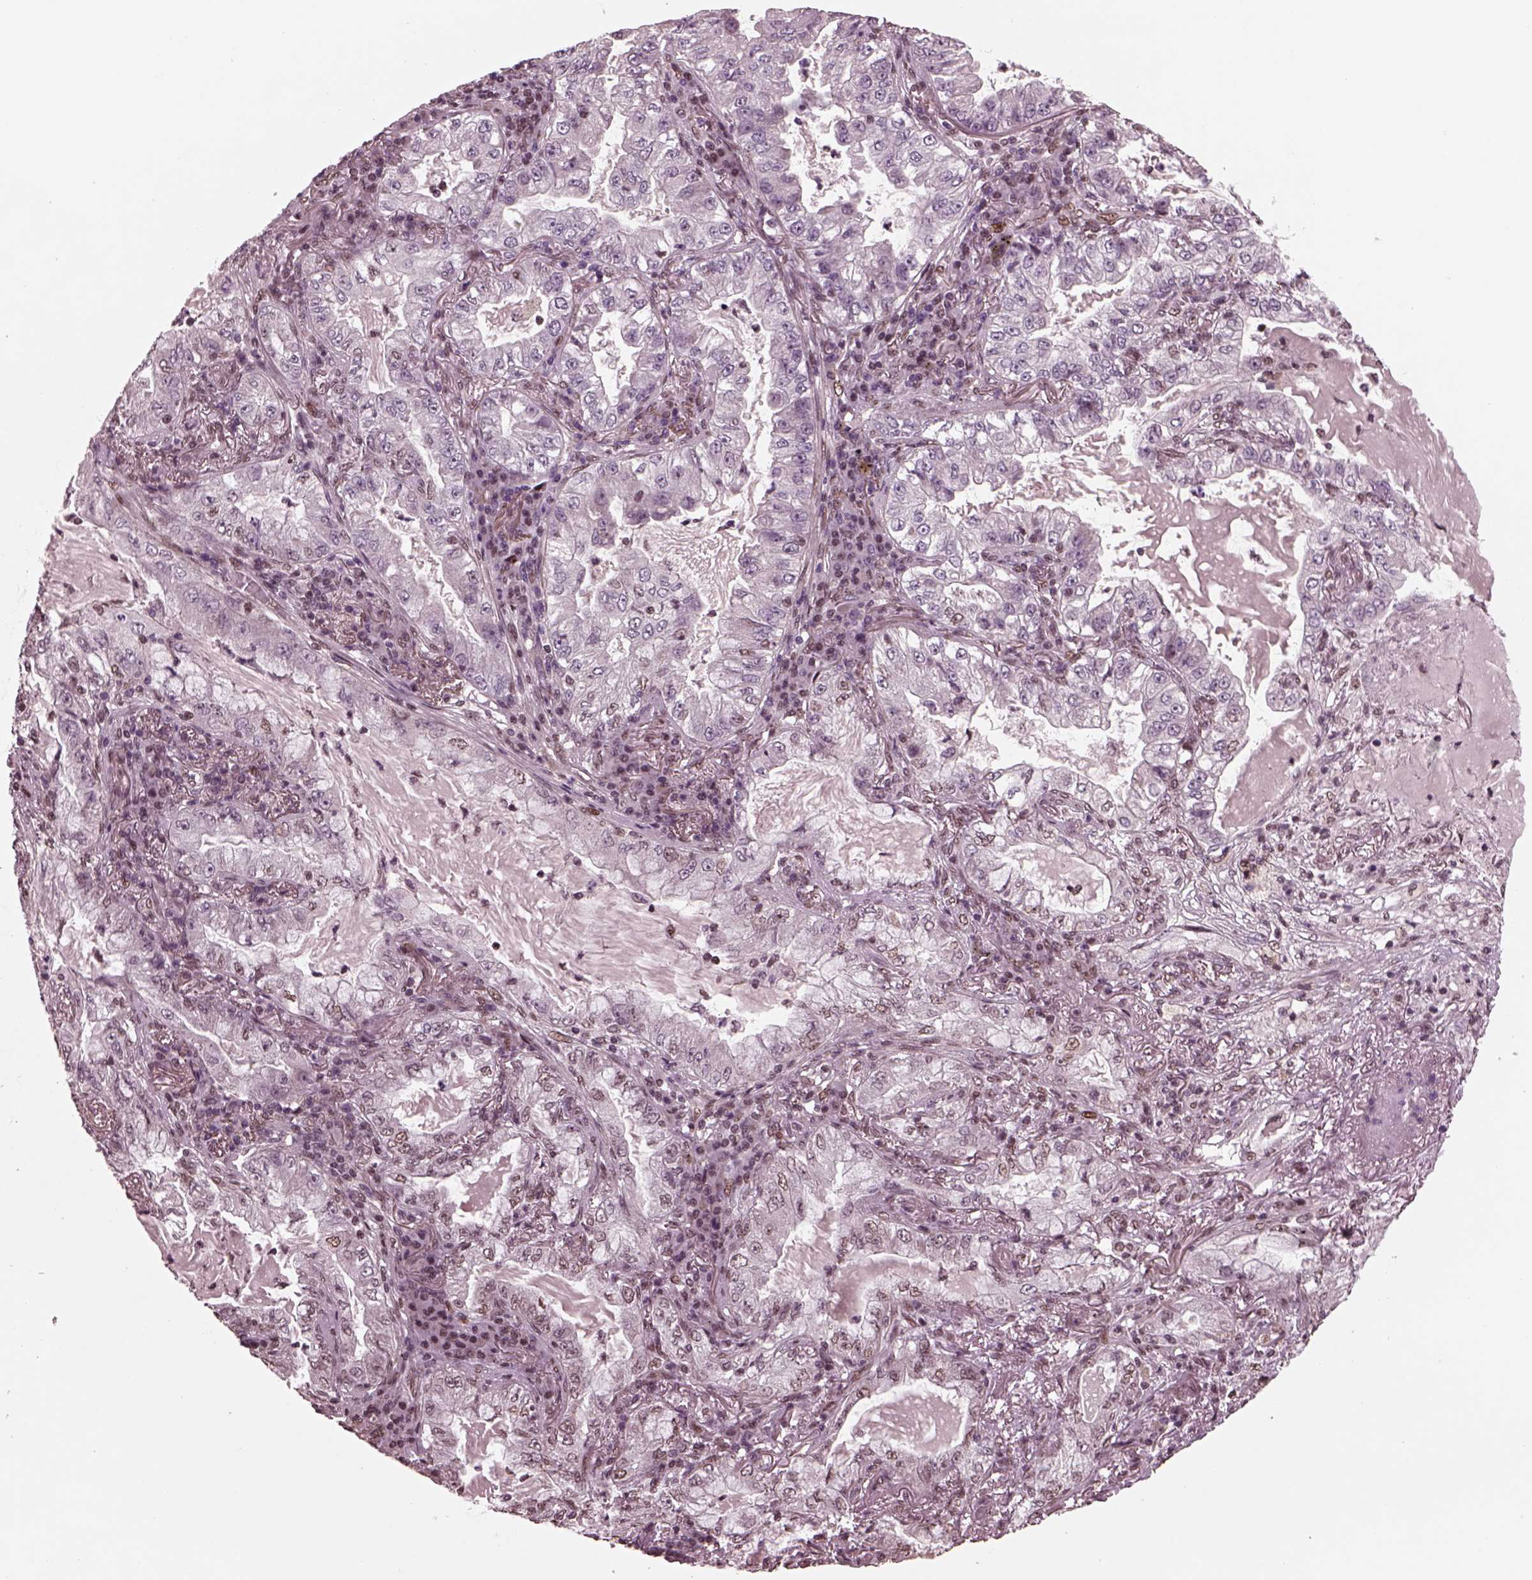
{"staining": {"intensity": "weak", "quantity": "25%-75%", "location": "nuclear"}, "tissue": "lung cancer", "cell_type": "Tumor cells", "image_type": "cancer", "snomed": [{"axis": "morphology", "description": "Adenocarcinoma, NOS"}, {"axis": "topography", "description": "Lung"}], "caption": "Tumor cells exhibit low levels of weak nuclear positivity in approximately 25%-75% of cells in lung cancer.", "gene": "NAP1L5", "patient": {"sex": "female", "age": 73}}